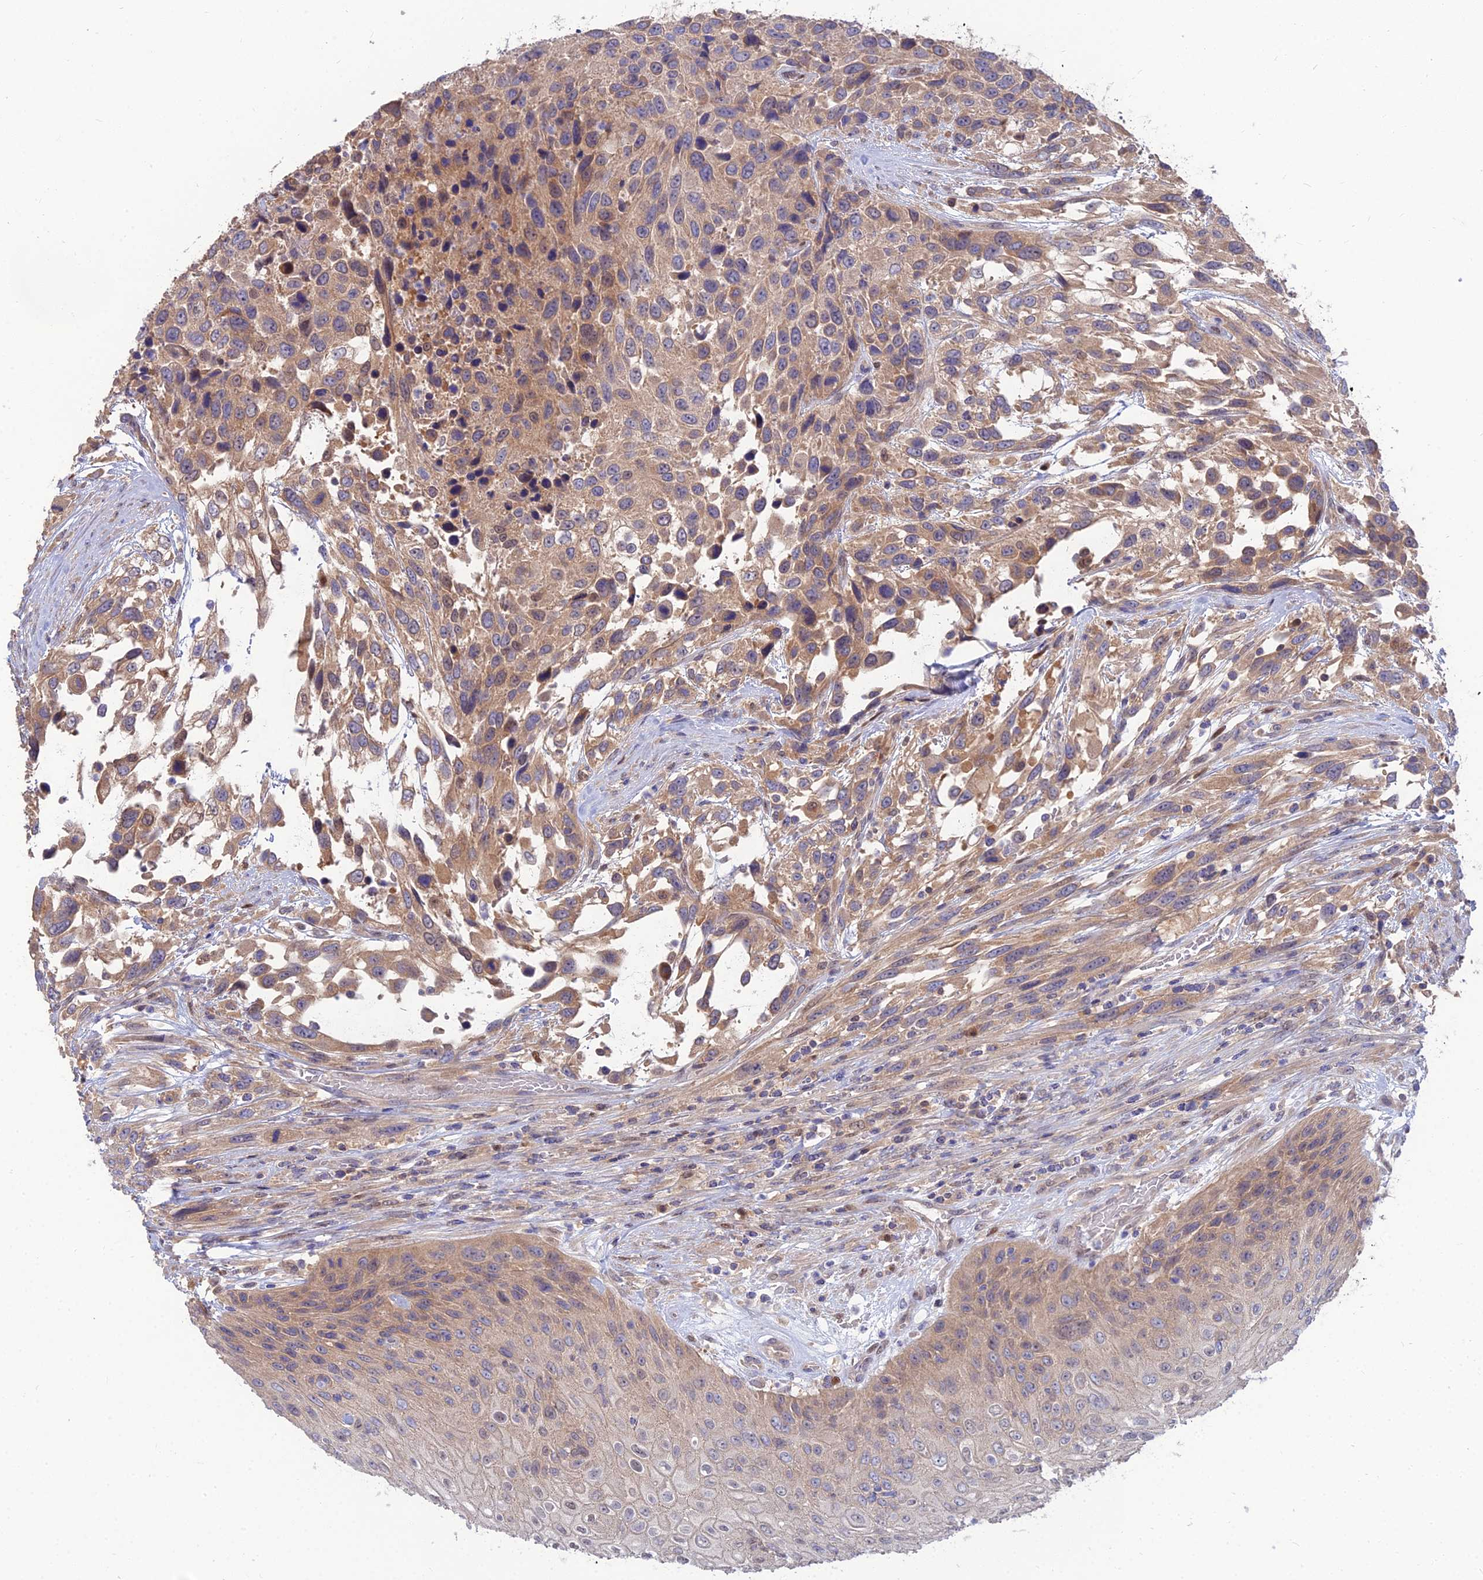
{"staining": {"intensity": "moderate", "quantity": "25%-75%", "location": "cytoplasmic/membranous"}, "tissue": "urothelial cancer", "cell_type": "Tumor cells", "image_type": "cancer", "snomed": [{"axis": "morphology", "description": "Urothelial carcinoma, High grade"}, {"axis": "topography", "description": "Urinary bladder"}], "caption": "Immunohistochemical staining of human urothelial cancer reveals medium levels of moderate cytoplasmic/membranous protein positivity in about 25%-75% of tumor cells.", "gene": "DNPEP", "patient": {"sex": "female", "age": 70}}